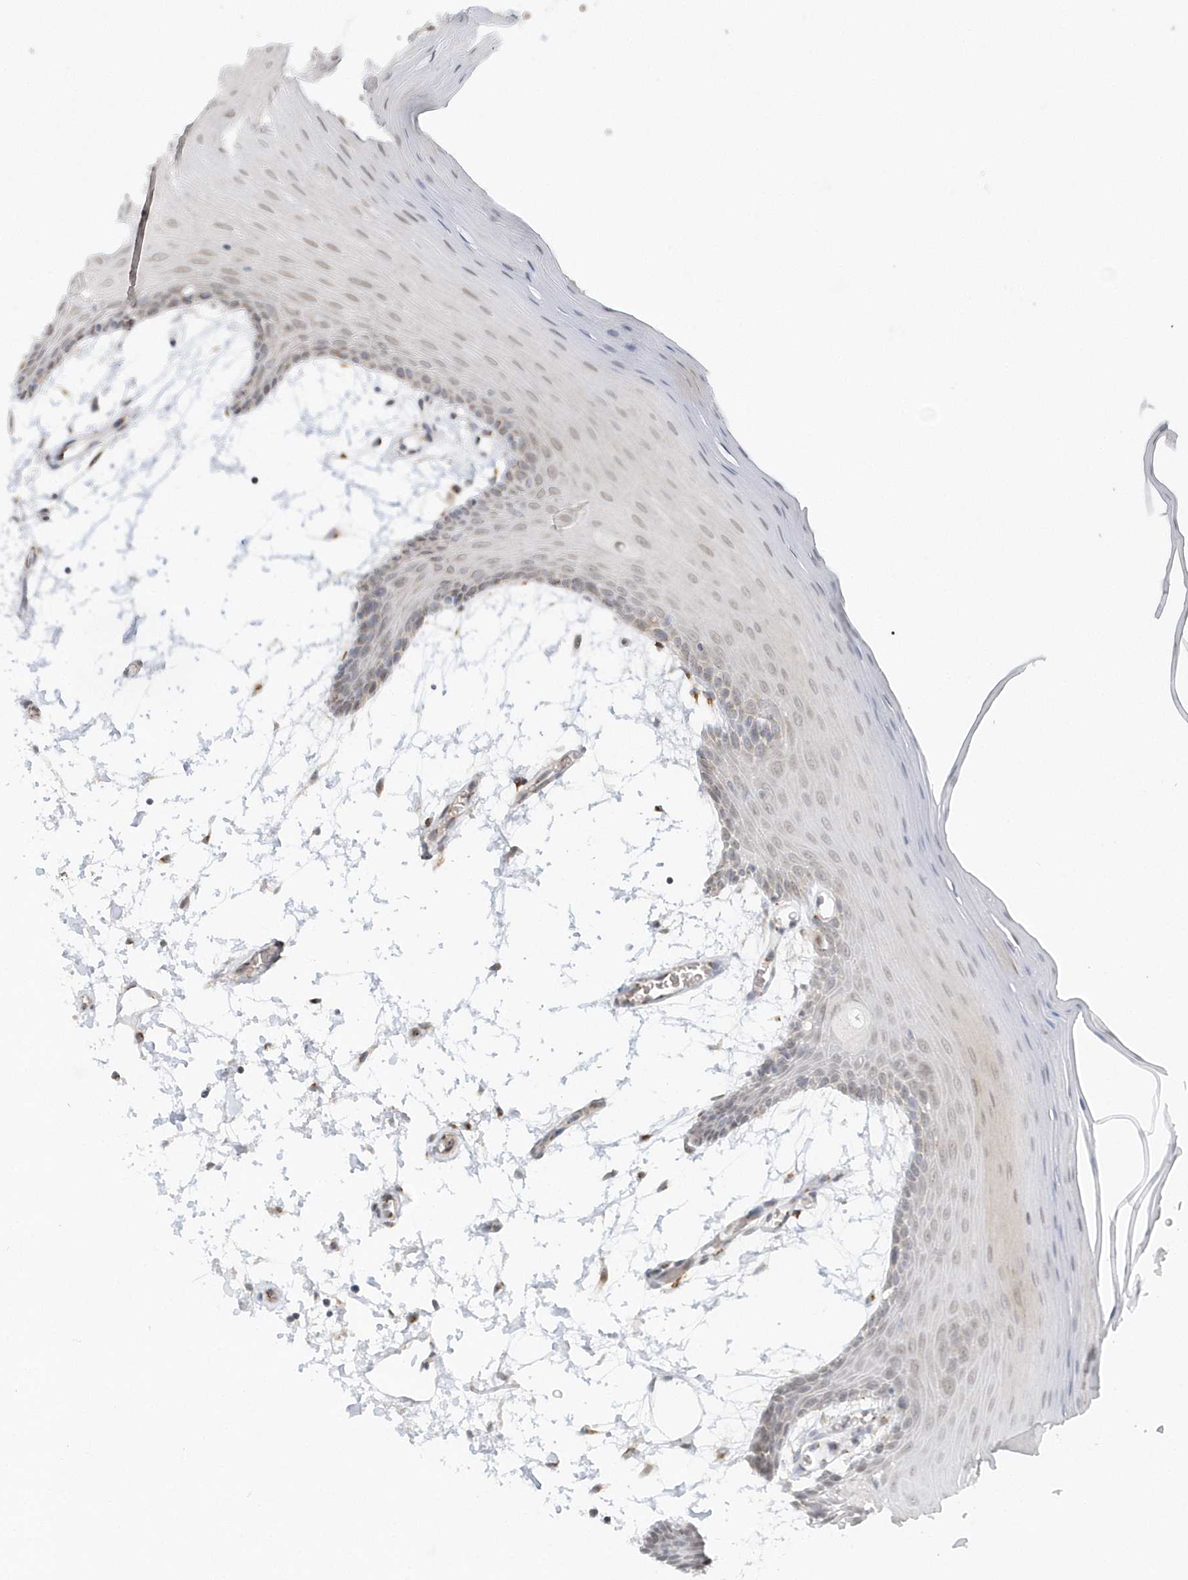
{"staining": {"intensity": "moderate", "quantity": "<25%", "location": "cytoplasmic/membranous"}, "tissue": "oral mucosa", "cell_type": "Squamous epithelial cells", "image_type": "normal", "snomed": [{"axis": "morphology", "description": "Normal tissue, NOS"}, {"axis": "topography", "description": "Skeletal muscle"}, {"axis": "topography", "description": "Oral tissue"}, {"axis": "topography", "description": "Salivary gland"}, {"axis": "topography", "description": "Peripheral nerve tissue"}], "caption": "IHC of normal oral mucosa shows low levels of moderate cytoplasmic/membranous expression in about <25% of squamous epithelial cells. Using DAB (brown) and hematoxylin (blue) stains, captured at high magnification using brightfield microscopy.", "gene": "DHFR", "patient": {"sex": "male", "age": 54}}